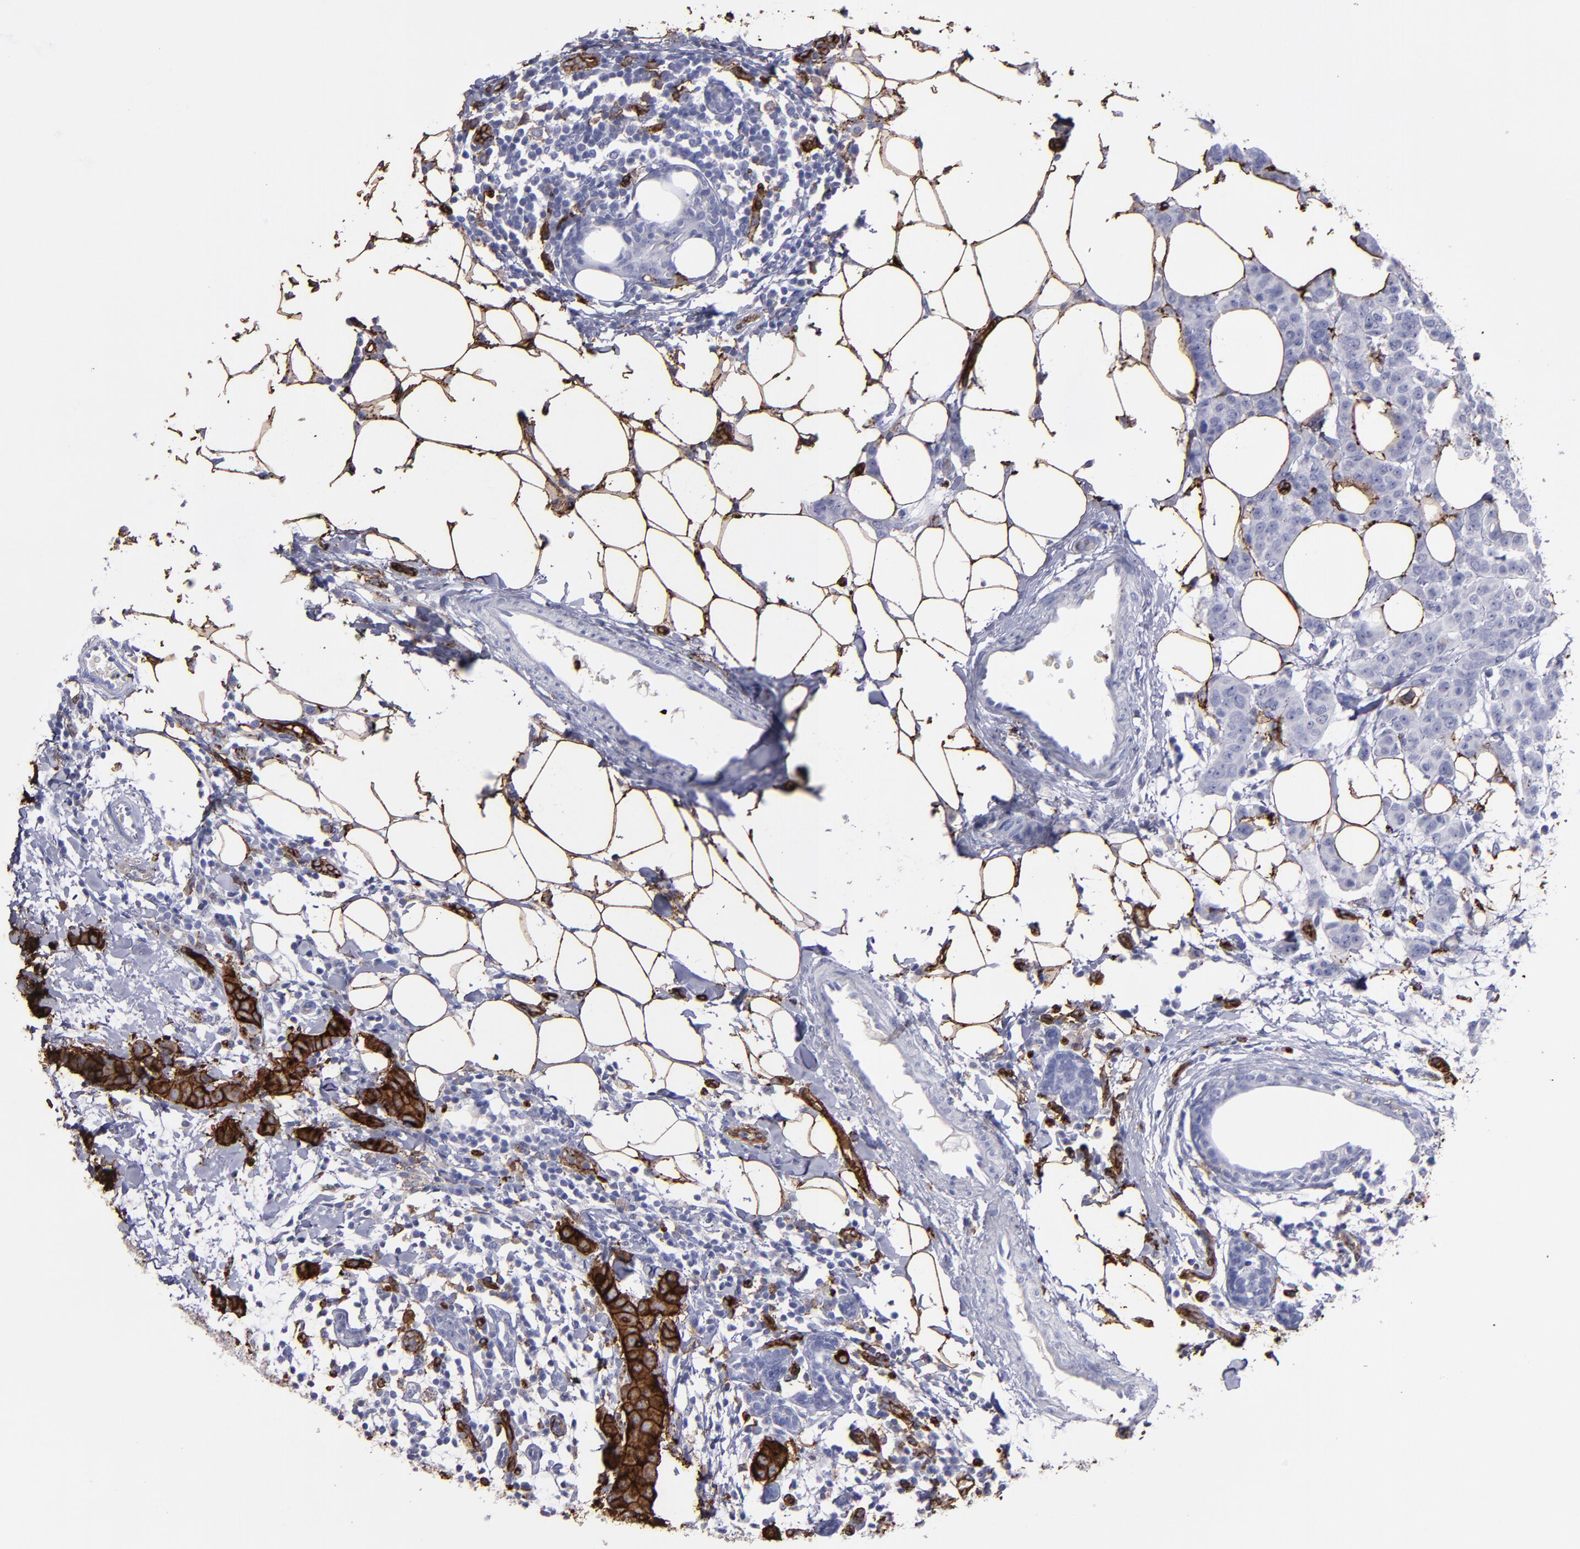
{"staining": {"intensity": "strong", "quantity": "25%-75%", "location": "cytoplasmic/membranous"}, "tissue": "breast cancer", "cell_type": "Tumor cells", "image_type": "cancer", "snomed": [{"axis": "morphology", "description": "Duct carcinoma"}, {"axis": "topography", "description": "Breast"}], "caption": "Immunohistochemistry (IHC) (DAB) staining of human breast cancer exhibits strong cytoplasmic/membranous protein positivity in approximately 25%-75% of tumor cells.", "gene": "CD36", "patient": {"sex": "female", "age": 40}}